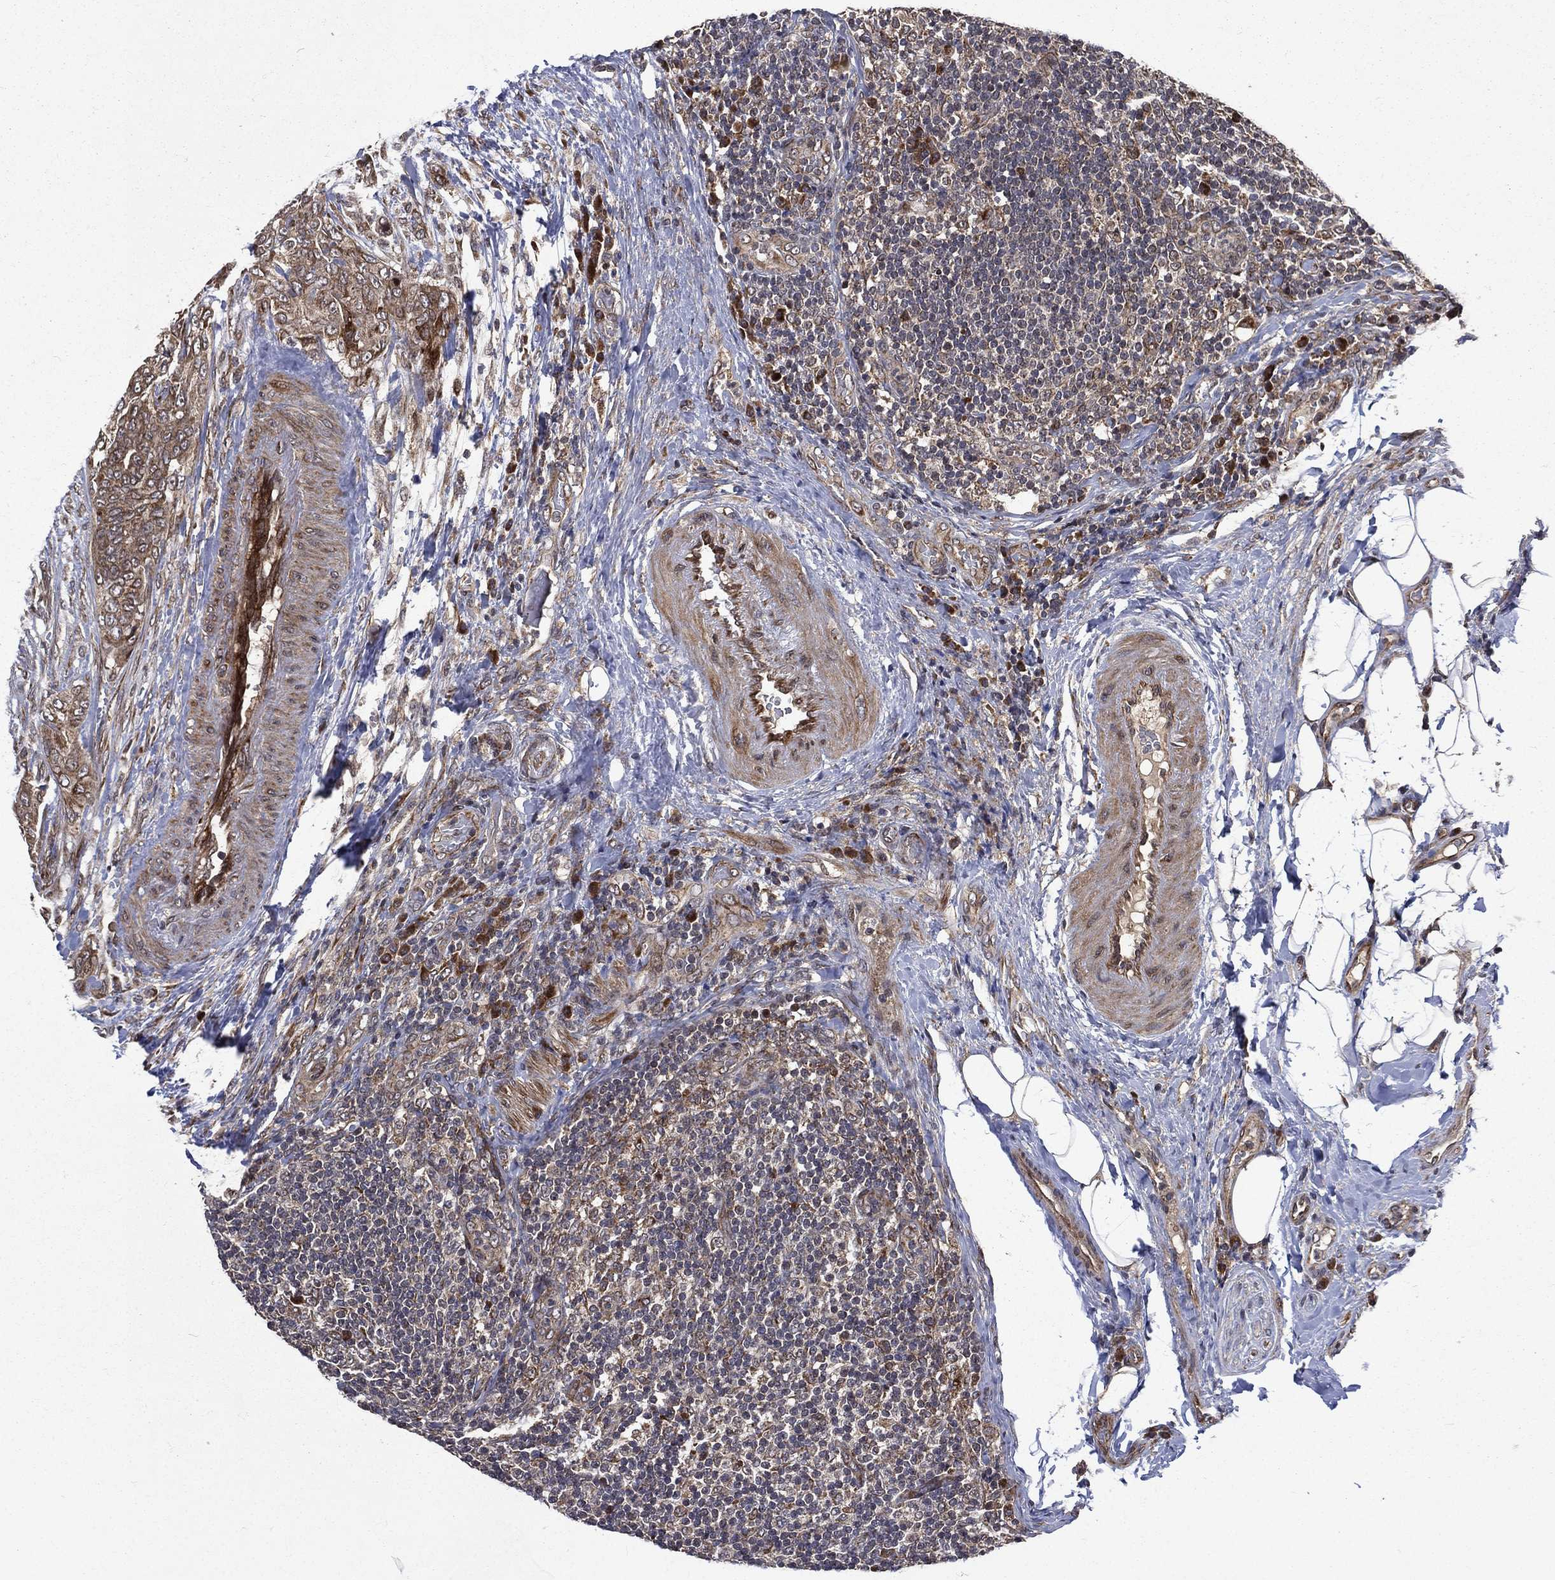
{"staining": {"intensity": "strong", "quantity": "25%-75%", "location": "cytoplasmic/membranous"}, "tissue": "thyroid cancer", "cell_type": "Tumor cells", "image_type": "cancer", "snomed": [{"axis": "morphology", "description": "Papillary adenocarcinoma, NOS"}, {"axis": "topography", "description": "Thyroid gland"}], "caption": "An image showing strong cytoplasmic/membranous positivity in about 25%-75% of tumor cells in thyroid cancer, as visualized by brown immunohistochemical staining.", "gene": "RAB11FIP4", "patient": {"sex": "male", "age": 61}}